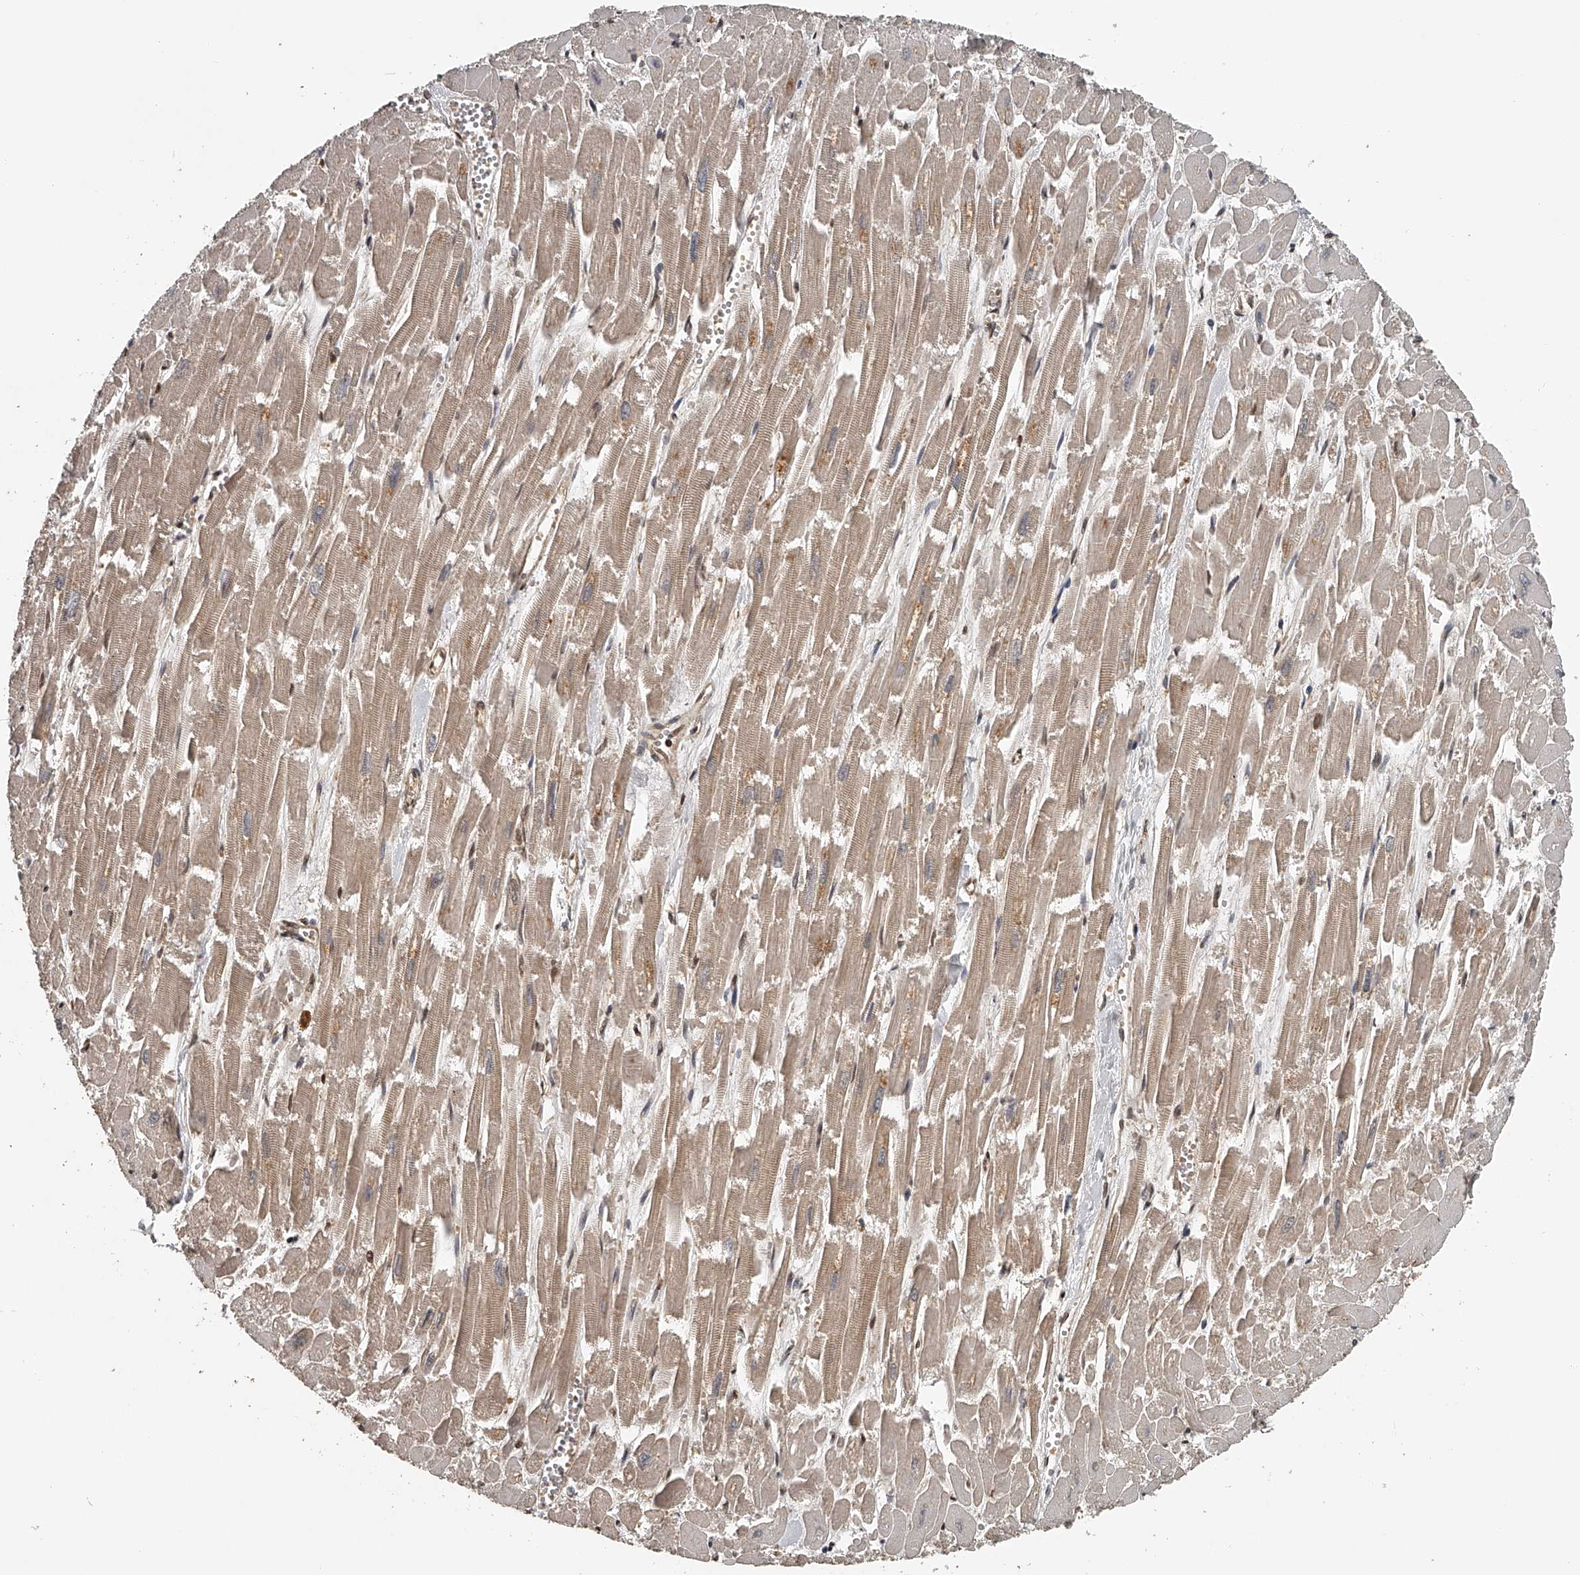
{"staining": {"intensity": "moderate", "quantity": ">75%", "location": "cytoplasmic/membranous,nuclear"}, "tissue": "heart muscle", "cell_type": "Cardiomyocytes", "image_type": "normal", "snomed": [{"axis": "morphology", "description": "Normal tissue, NOS"}, {"axis": "topography", "description": "Heart"}], "caption": "The photomicrograph shows a brown stain indicating the presence of a protein in the cytoplasmic/membranous,nuclear of cardiomyocytes in heart muscle.", "gene": "PLEKHG1", "patient": {"sex": "male", "age": 54}}